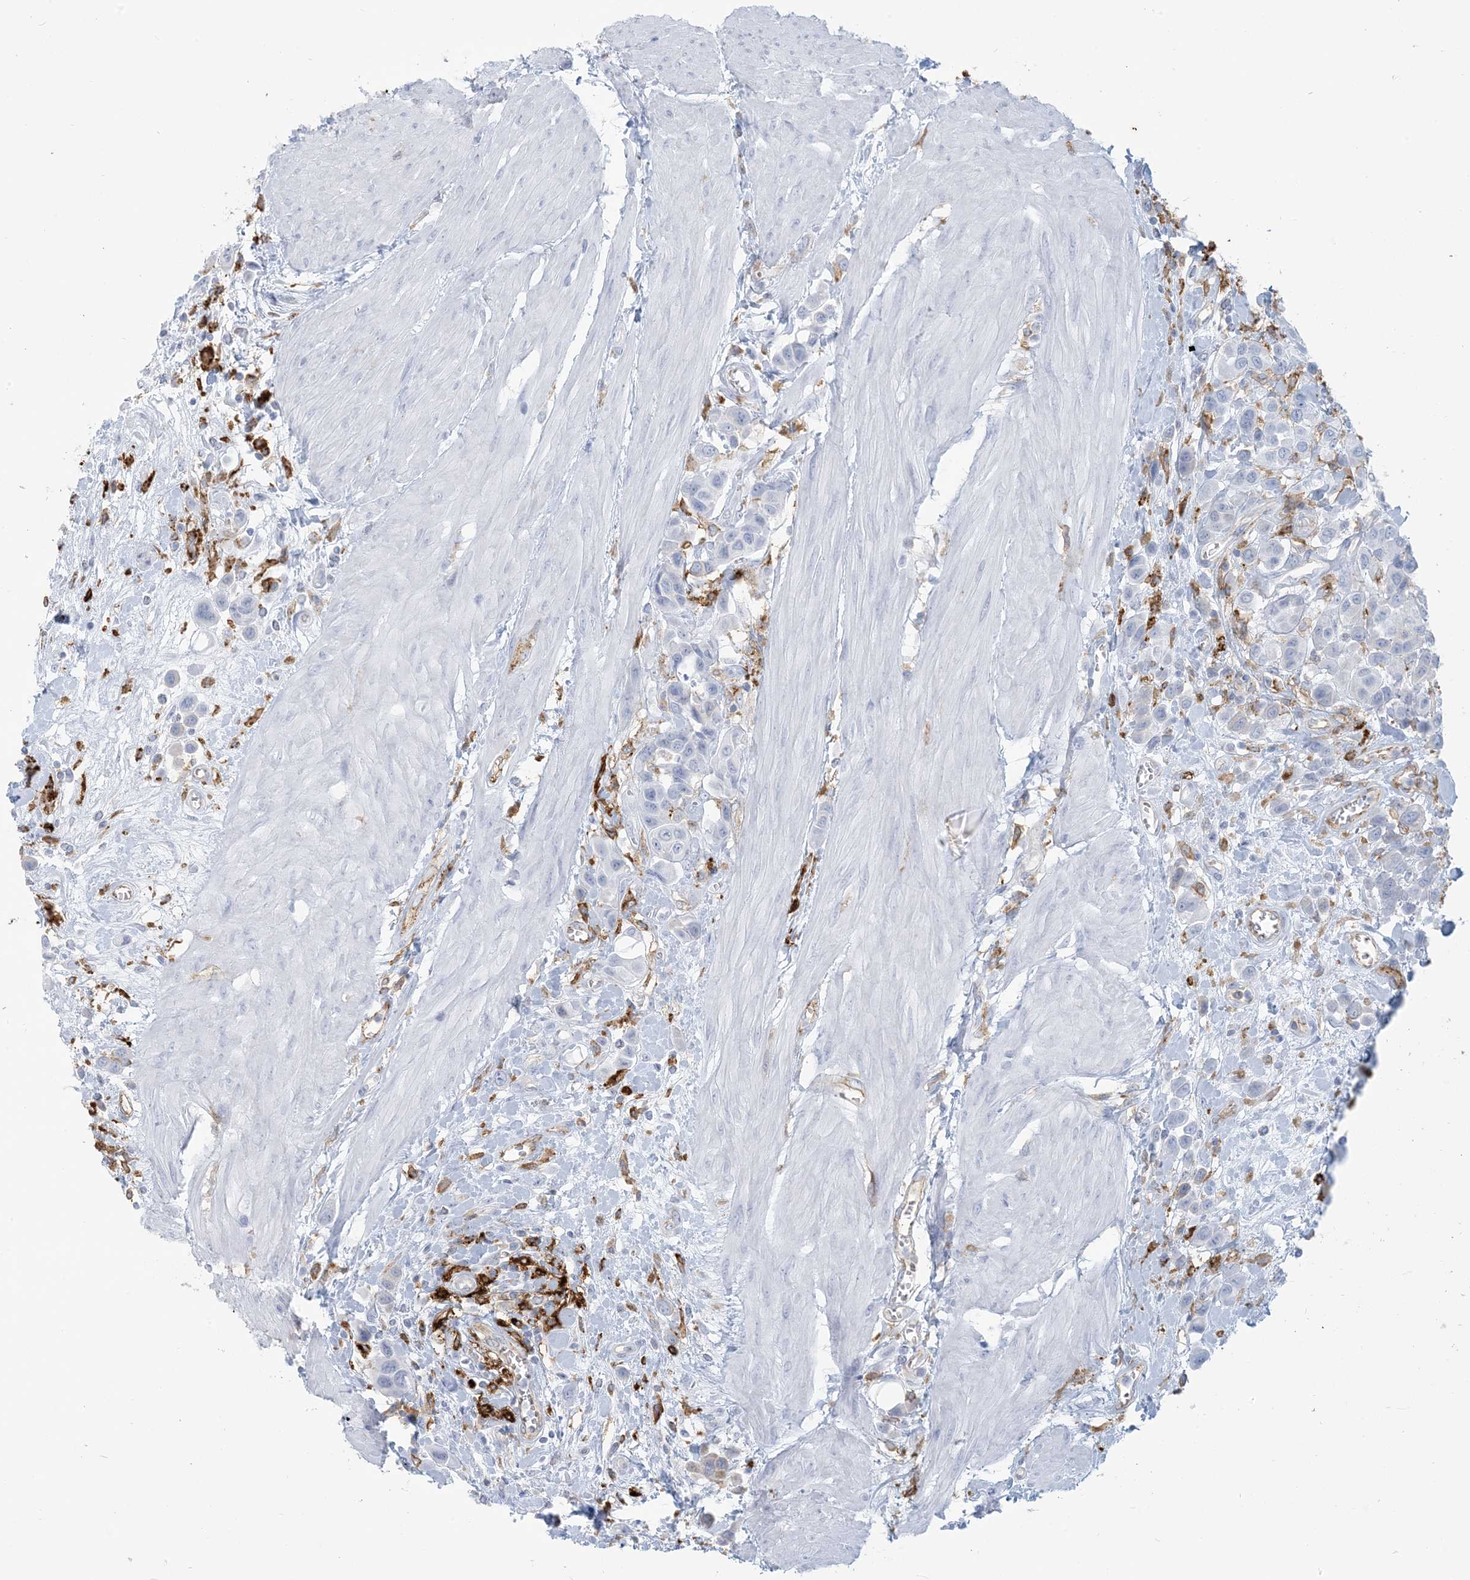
{"staining": {"intensity": "negative", "quantity": "none", "location": "none"}, "tissue": "urothelial cancer", "cell_type": "Tumor cells", "image_type": "cancer", "snomed": [{"axis": "morphology", "description": "Urothelial carcinoma, High grade"}, {"axis": "topography", "description": "Urinary bladder"}], "caption": "IHC of urothelial carcinoma (high-grade) exhibits no expression in tumor cells. (DAB immunohistochemistry (IHC) visualized using brightfield microscopy, high magnification).", "gene": "HLA-DRB1", "patient": {"sex": "male", "age": 50}}